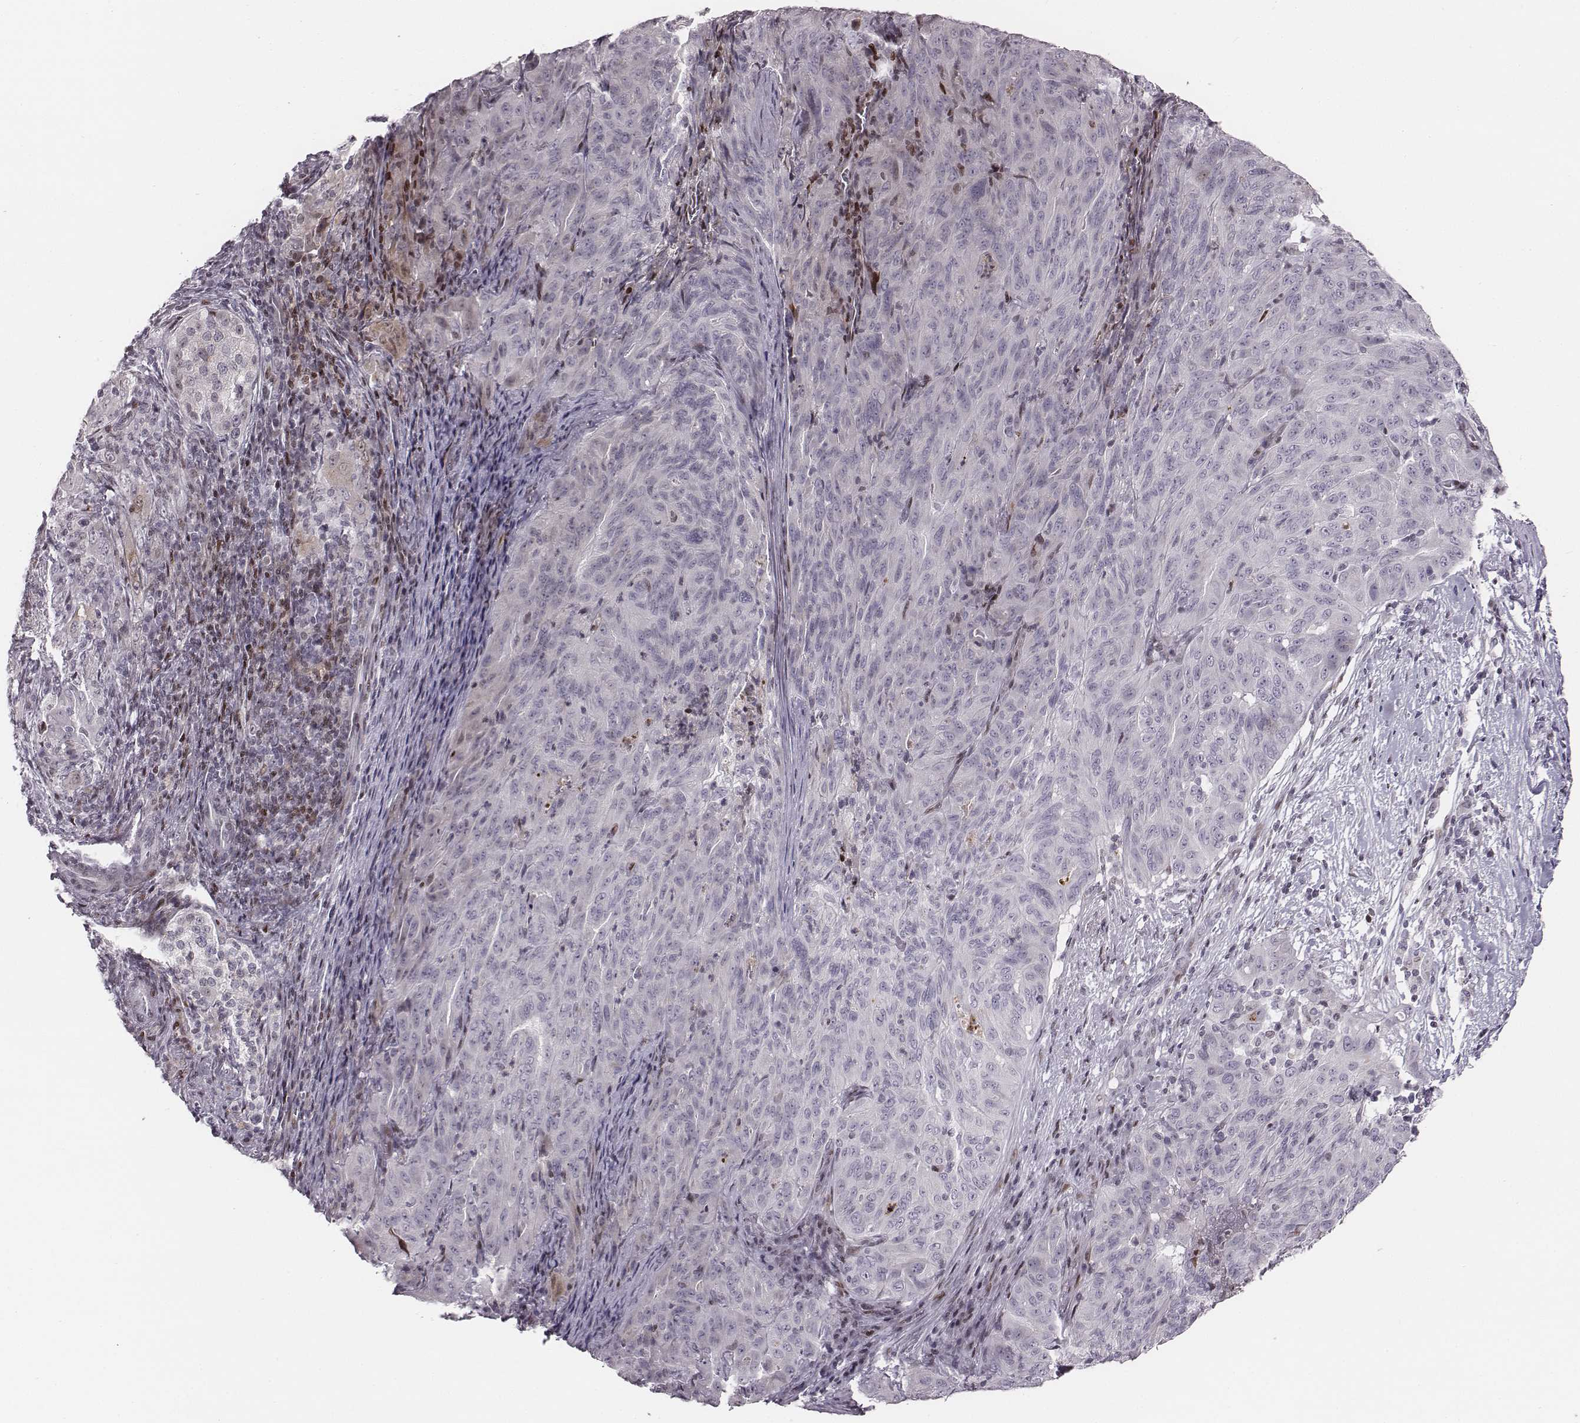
{"staining": {"intensity": "negative", "quantity": "none", "location": "none"}, "tissue": "pancreatic cancer", "cell_type": "Tumor cells", "image_type": "cancer", "snomed": [{"axis": "morphology", "description": "Adenocarcinoma, NOS"}, {"axis": "topography", "description": "Pancreas"}], "caption": "Immunohistochemical staining of human adenocarcinoma (pancreatic) shows no significant staining in tumor cells.", "gene": "NDC1", "patient": {"sex": "male", "age": 63}}